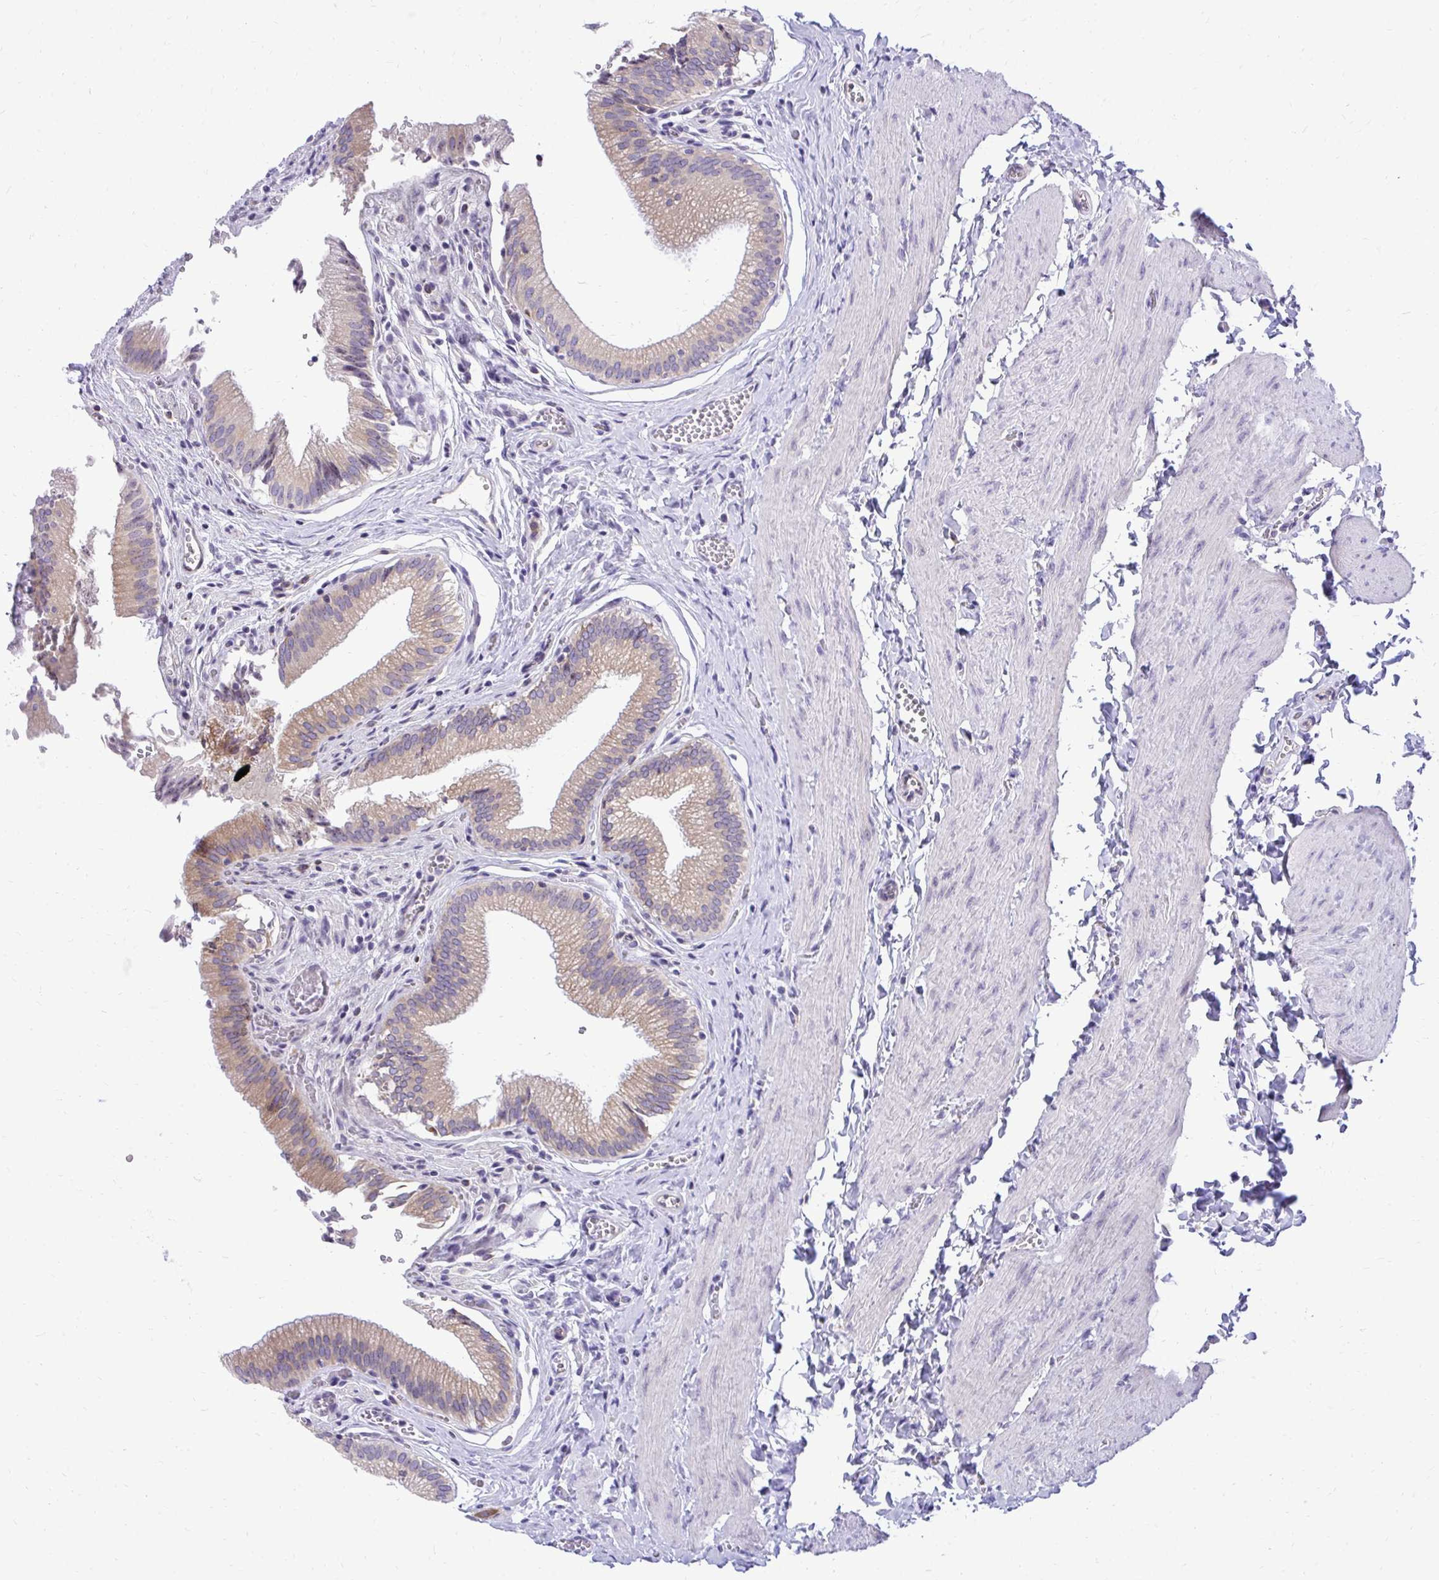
{"staining": {"intensity": "weak", "quantity": ">75%", "location": "cytoplasmic/membranous"}, "tissue": "gallbladder", "cell_type": "Glandular cells", "image_type": "normal", "snomed": [{"axis": "morphology", "description": "Normal tissue, NOS"}, {"axis": "topography", "description": "Gallbladder"}, {"axis": "topography", "description": "Peripheral nerve tissue"}], "caption": "The photomicrograph displays staining of benign gallbladder, revealing weak cytoplasmic/membranous protein expression (brown color) within glandular cells.", "gene": "NIFK", "patient": {"sex": "male", "age": 17}}